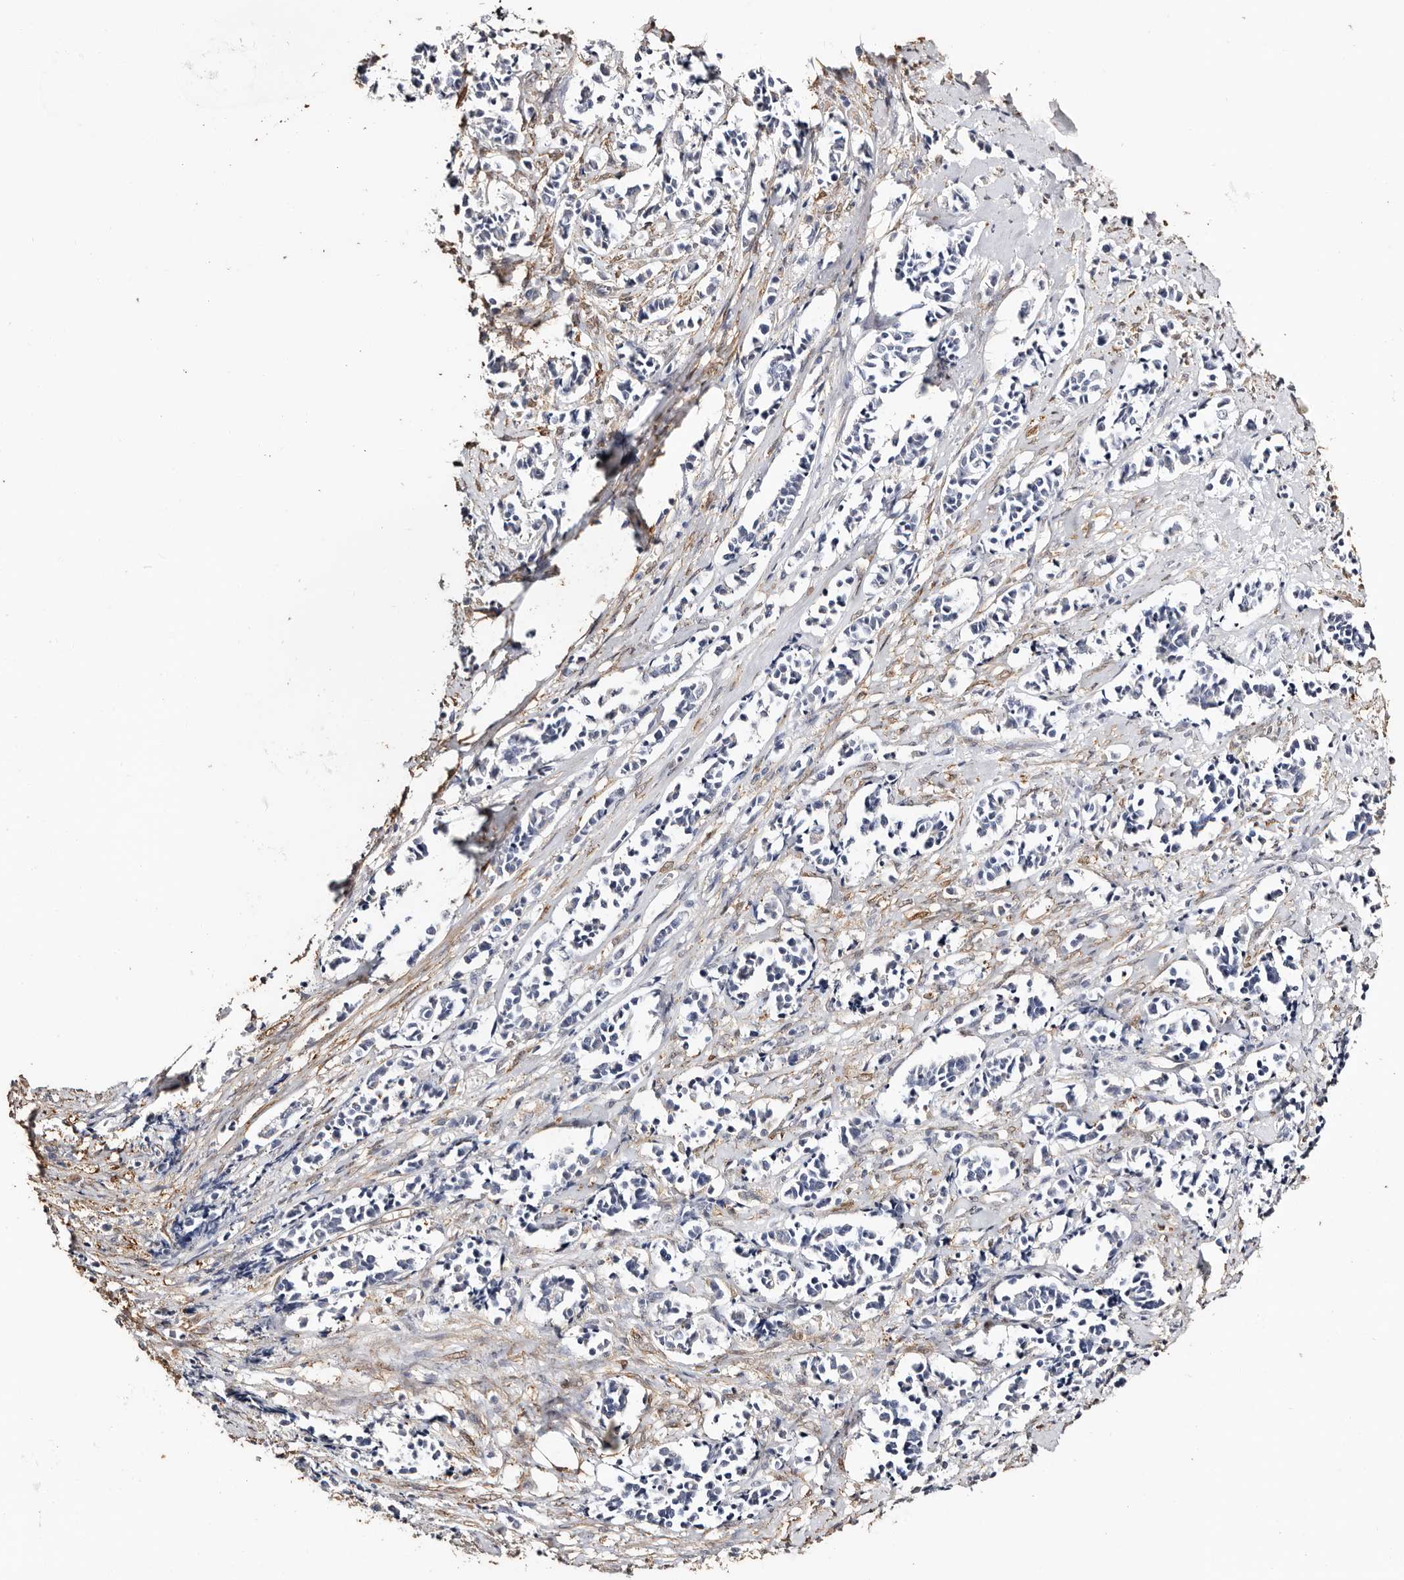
{"staining": {"intensity": "negative", "quantity": "none", "location": "none"}, "tissue": "cervical cancer", "cell_type": "Tumor cells", "image_type": "cancer", "snomed": [{"axis": "morphology", "description": "Normal tissue, NOS"}, {"axis": "morphology", "description": "Squamous cell carcinoma, NOS"}, {"axis": "topography", "description": "Cervix"}], "caption": "Cervical squamous cell carcinoma stained for a protein using immunohistochemistry (IHC) shows no staining tumor cells.", "gene": "TGM2", "patient": {"sex": "female", "age": 35}}